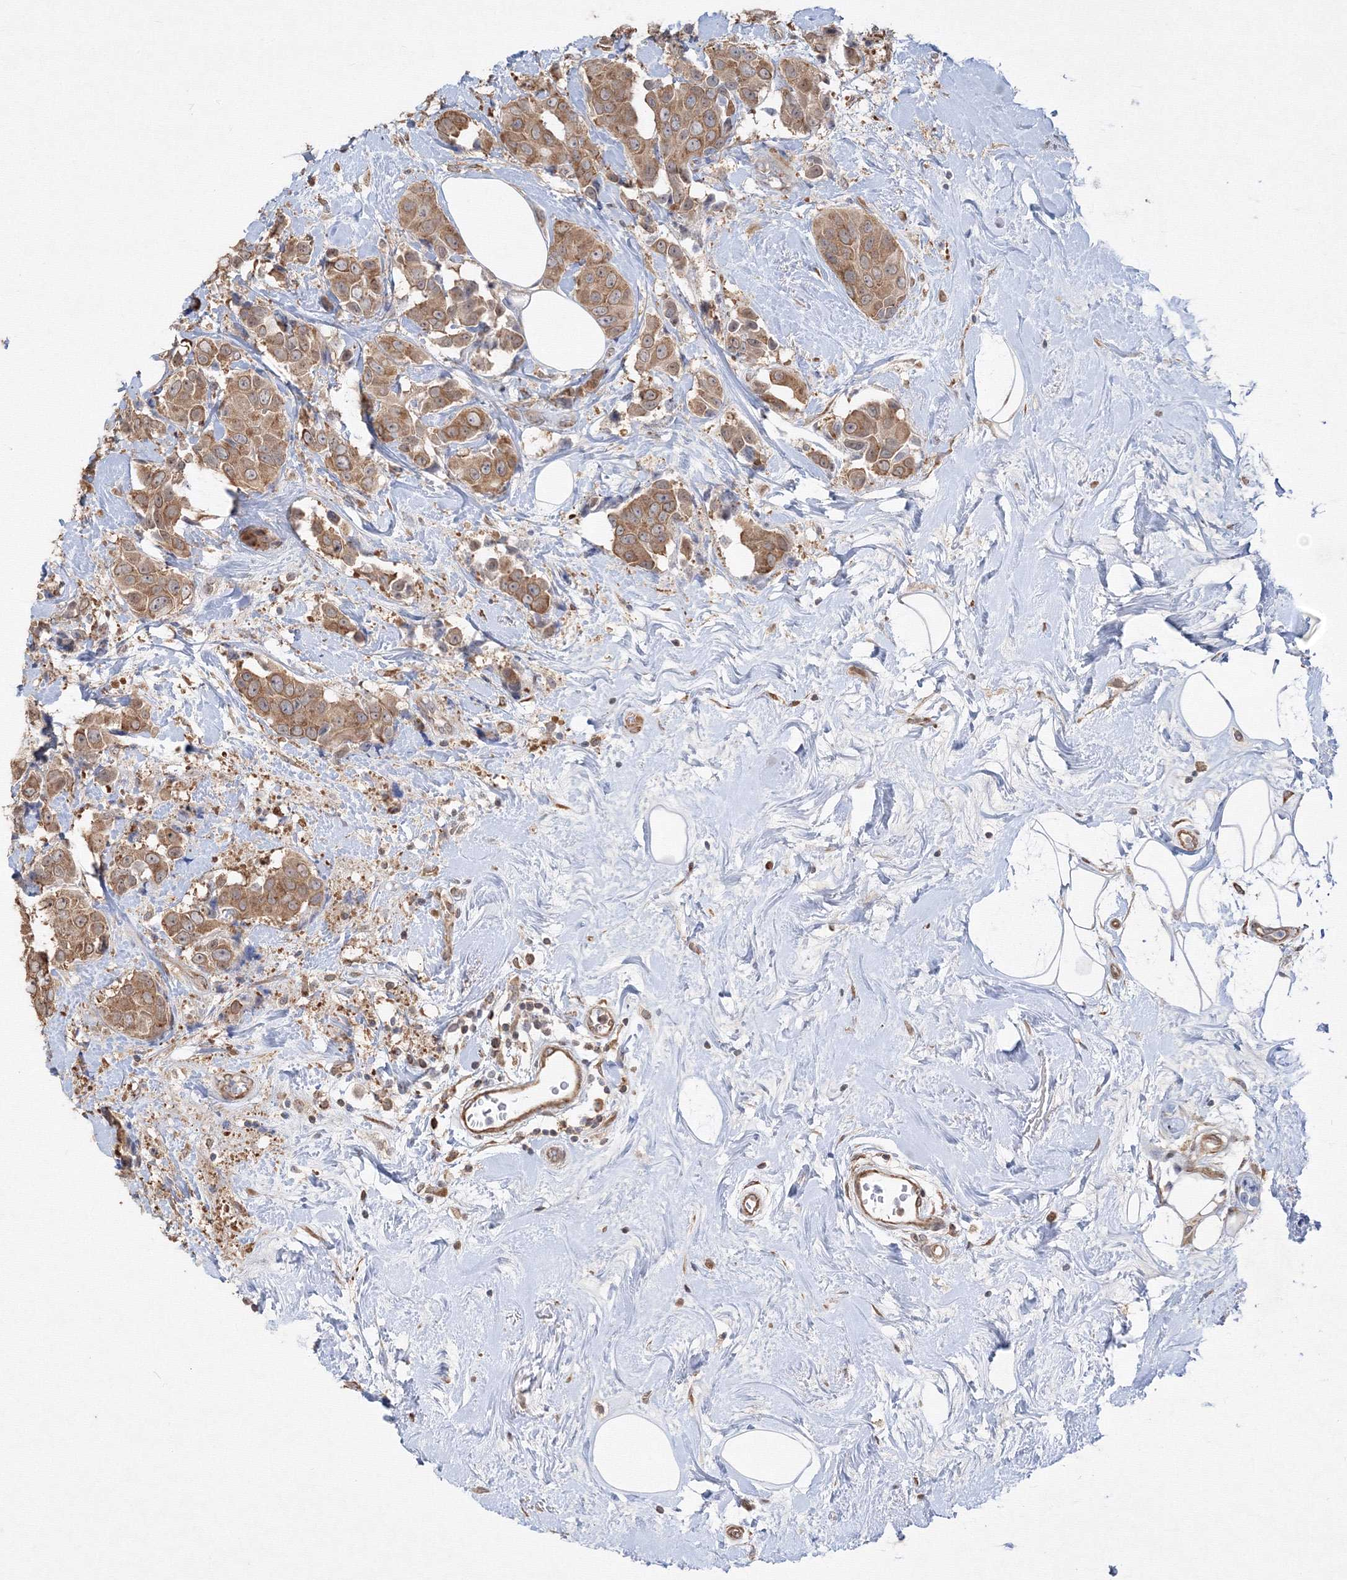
{"staining": {"intensity": "moderate", "quantity": ">75%", "location": "cytoplasmic/membranous"}, "tissue": "breast cancer", "cell_type": "Tumor cells", "image_type": "cancer", "snomed": [{"axis": "morphology", "description": "Normal tissue, NOS"}, {"axis": "morphology", "description": "Duct carcinoma"}, {"axis": "topography", "description": "Breast"}], "caption": "IHC staining of breast cancer, which demonstrates medium levels of moderate cytoplasmic/membranous expression in about >75% of tumor cells indicating moderate cytoplasmic/membranous protein positivity. The staining was performed using DAB (3,3'-diaminobenzidine) (brown) for protein detection and nuclei were counterstained in hematoxylin (blue).", "gene": "FBXL8", "patient": {"sex": "female", "age": 39}}